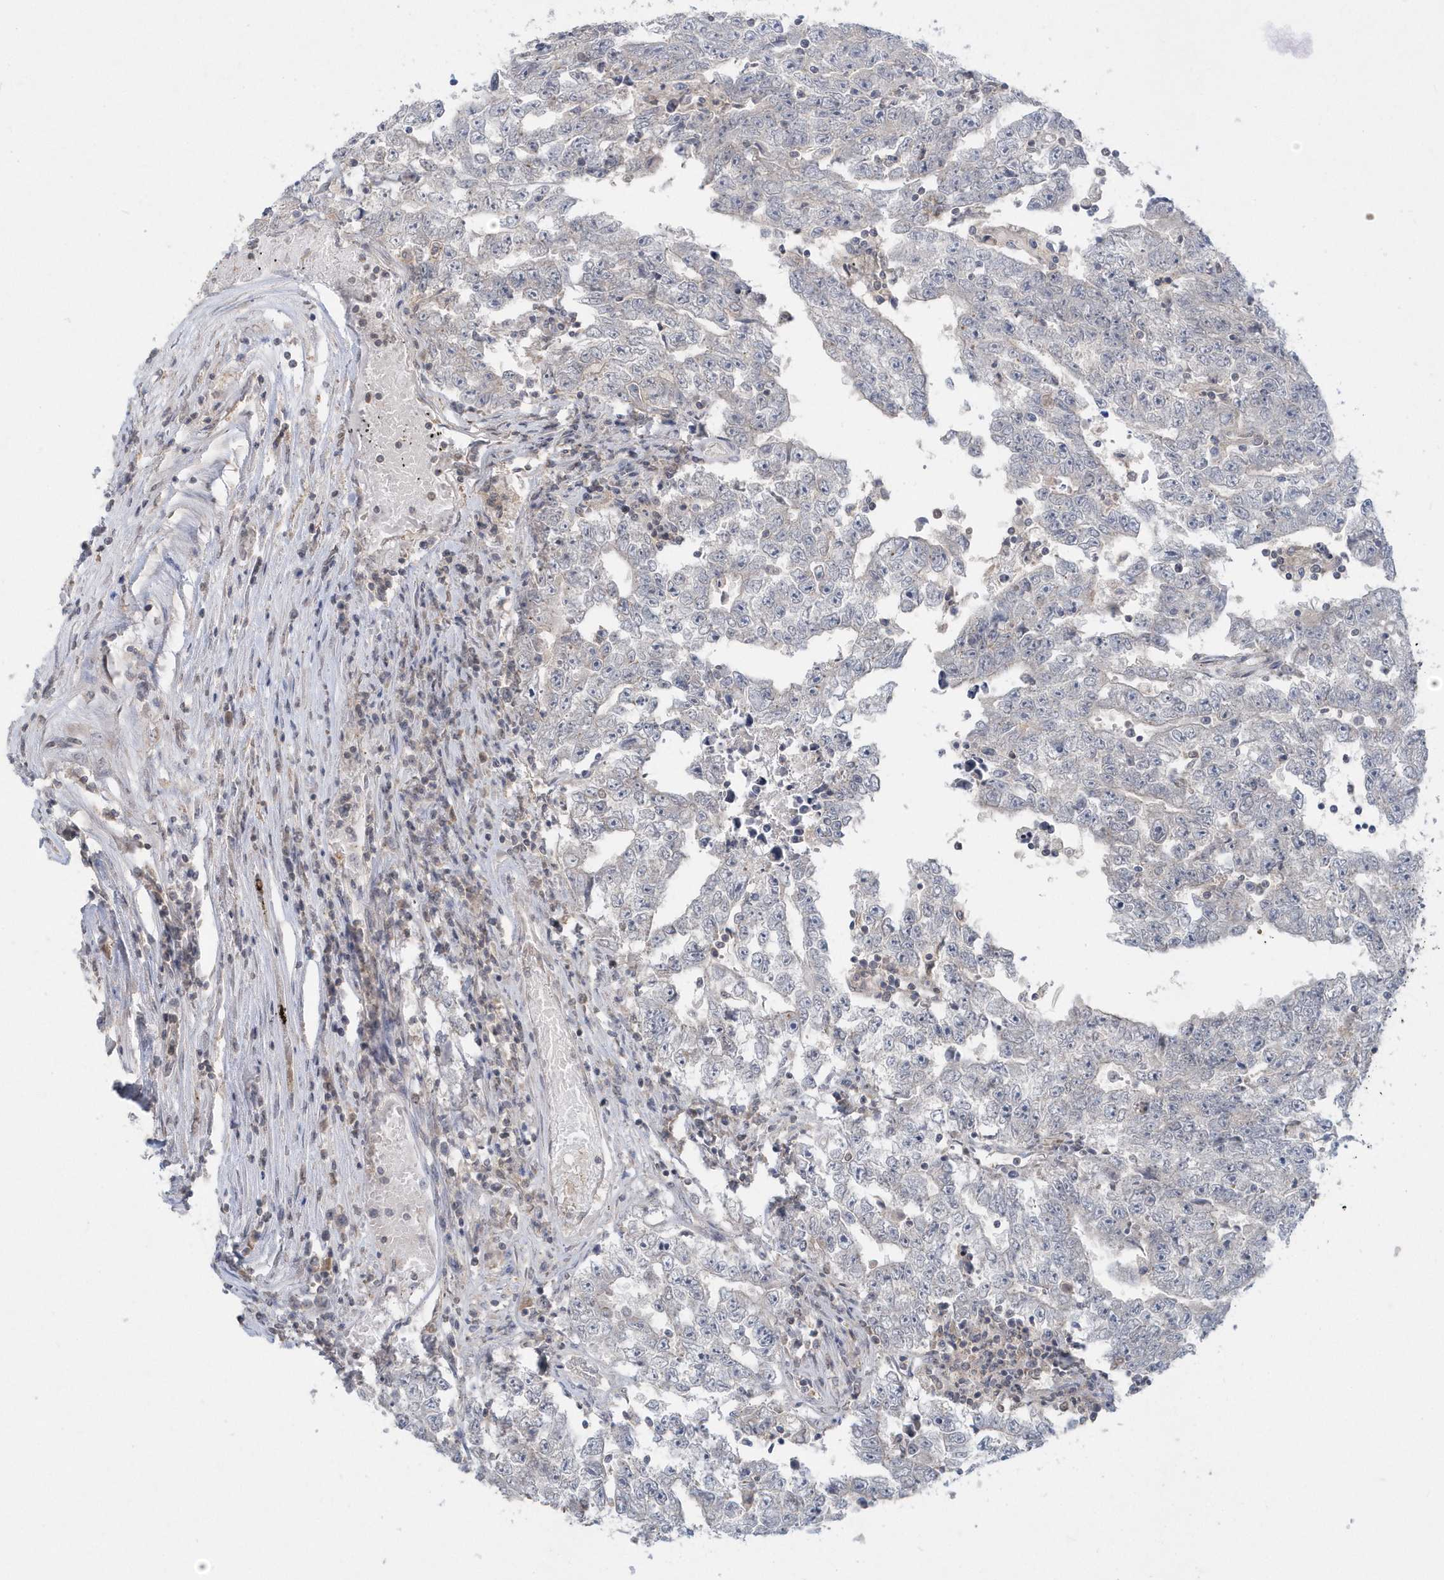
{"staining": {"intensity": "negative", "quantity": "none", "location": "none"}, "tissue": "testis cancer", "cell_type": "Tumor cells", "image_type": "cancer", "snomed": [{"axis": "morphology", "description": "Carcinoma, Embryonal, NOS"}, {"axis": "topography", "description": "Testis"}], "caption": "Human testis embryonal carcinoma stained for a protein using immunohistochemistry (IHC) exhibits no expression in tumor cells.", "gene": "AKR7A2", "patient": {"sex": "male", "age": 25}}